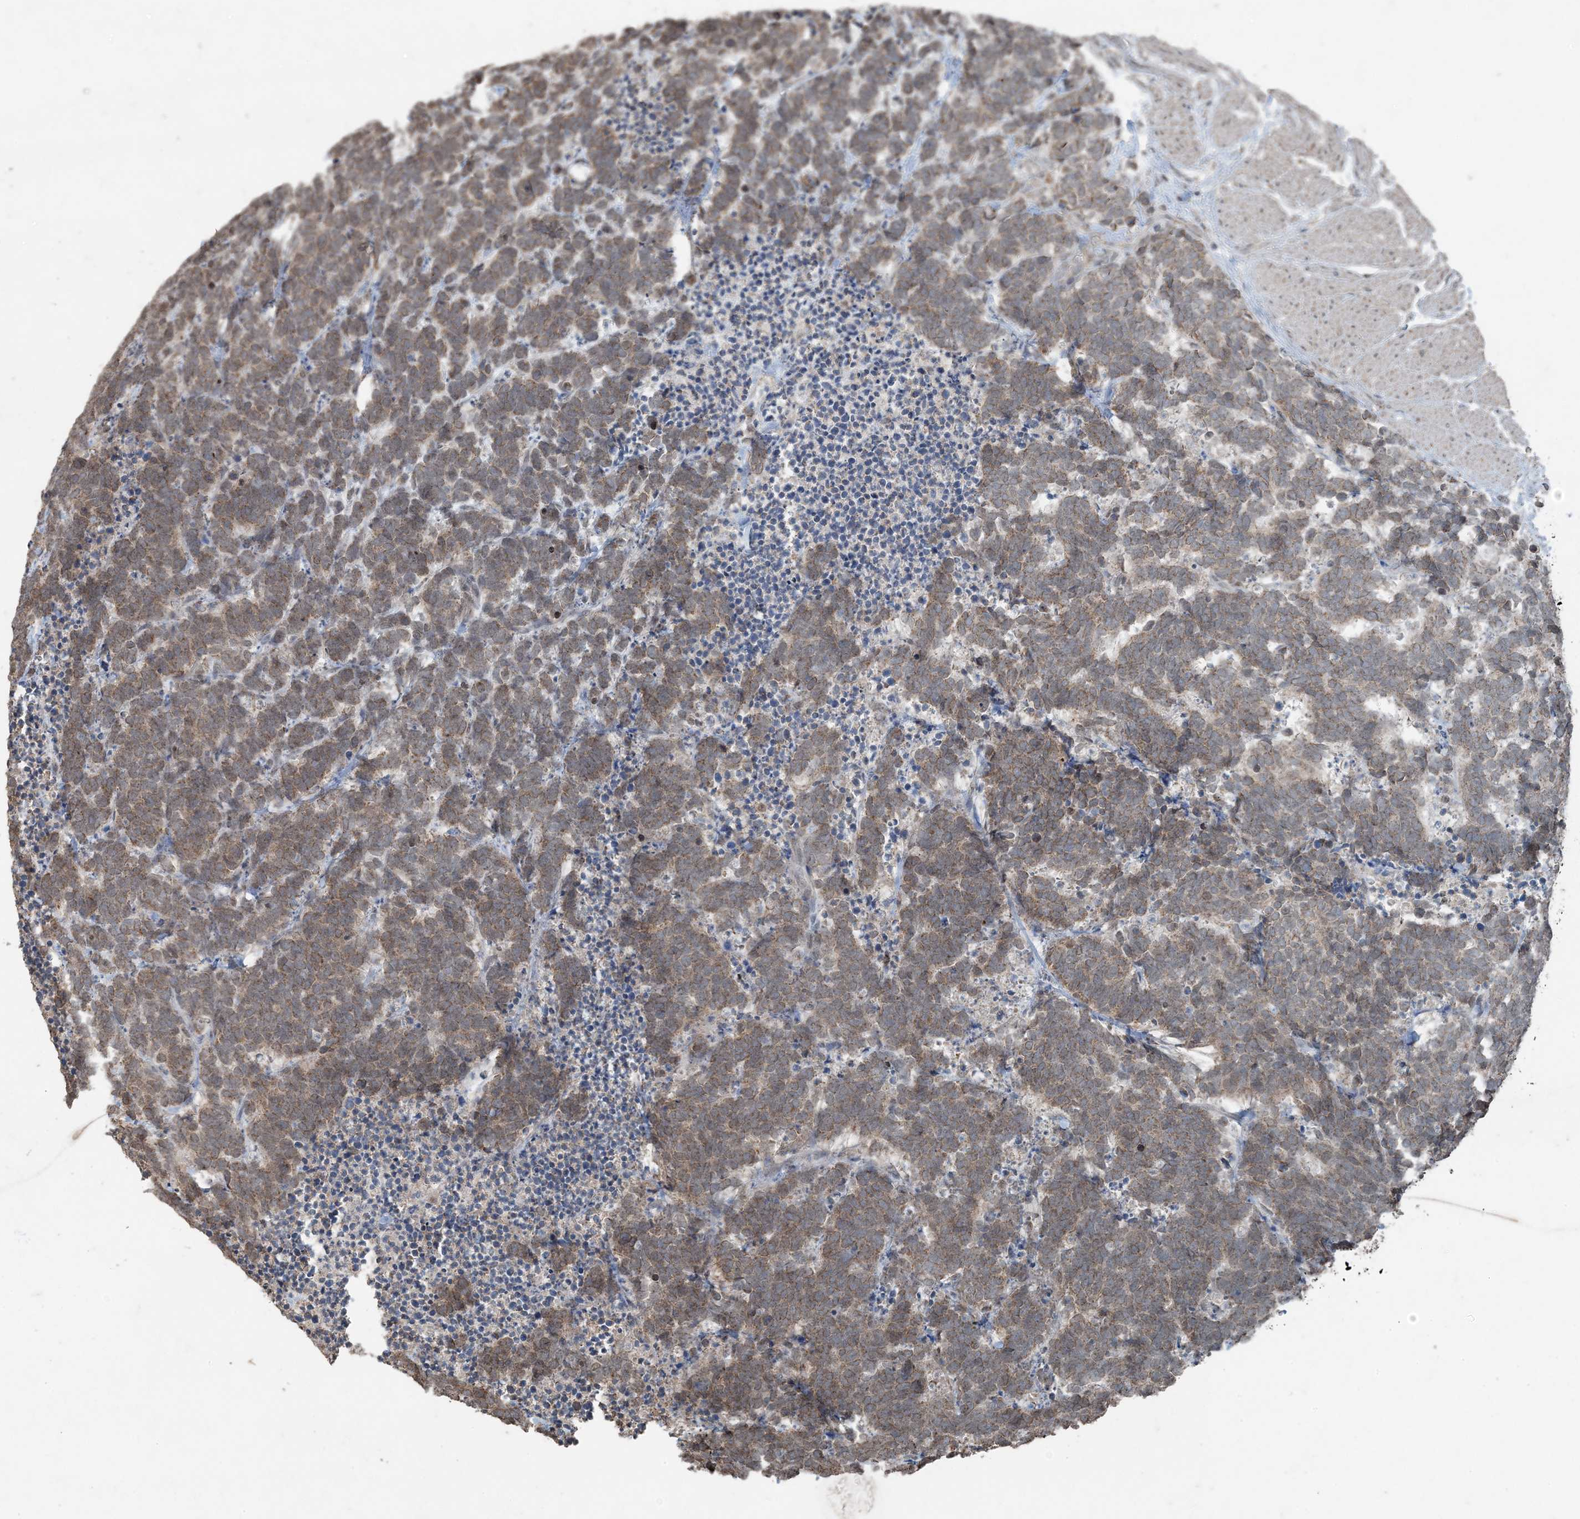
{"staining": {"intensity": "moderate", "quantity": ">75%", "location": "cytoplasmic/membranous"}, "tissue": "carcinoid", "cell_type": "Tumor cells", "image_type": "cancer", "snomed": [{"axis": "morphology", "description": "Carcinoma, NOS"}, {"axis": "morphology", "description": "Carcinoid, malignant, NOS"}, {"axis": "topography", "description": "Urinary bladder"}], "caption": "Moderate cytoplasmic/membranous protein staining is identified in approximately >75% of tumor cells in carcinoma.", "gene": "GNL1", "patient": {"sex": "male", "age": 57}}